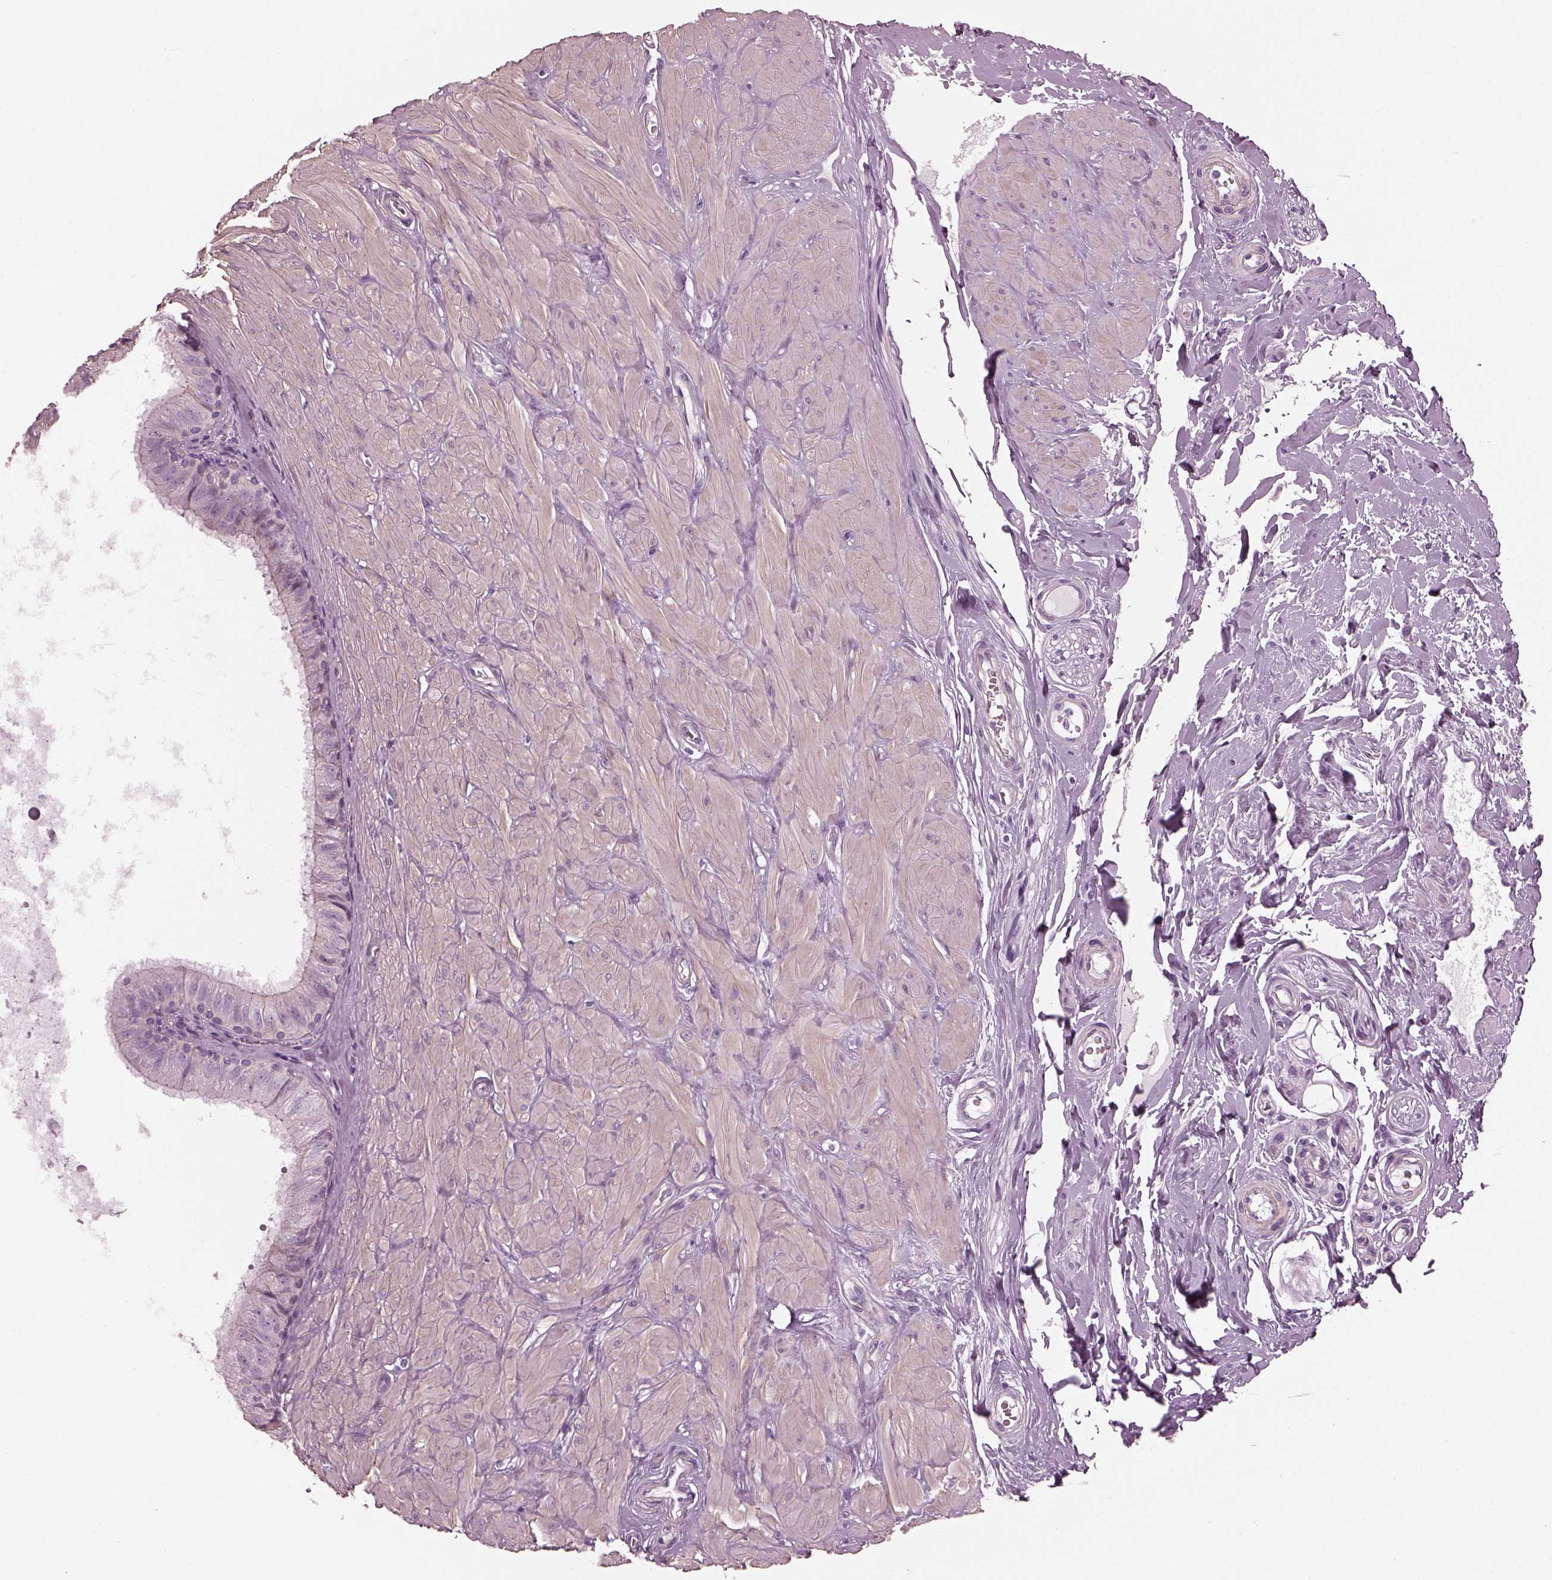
{"staining": {"intensity": "negative", "quantity": "none", "location": "none"}, "tissue": "epididymis", "cell_type": "Glandular cells", "image_type": "normal", "snomed": [{"axis": "morphology", "description": "Normal tissue, NOS"}, {"axis": "topography", "description": "Epididymis"}], "caption": "An IHC micrograph of normal epididymis is shown. There is no staining in glandular cells of epididymis.", "gene": "BFSP1", "patient": {"sex": "male", "age": 37}}